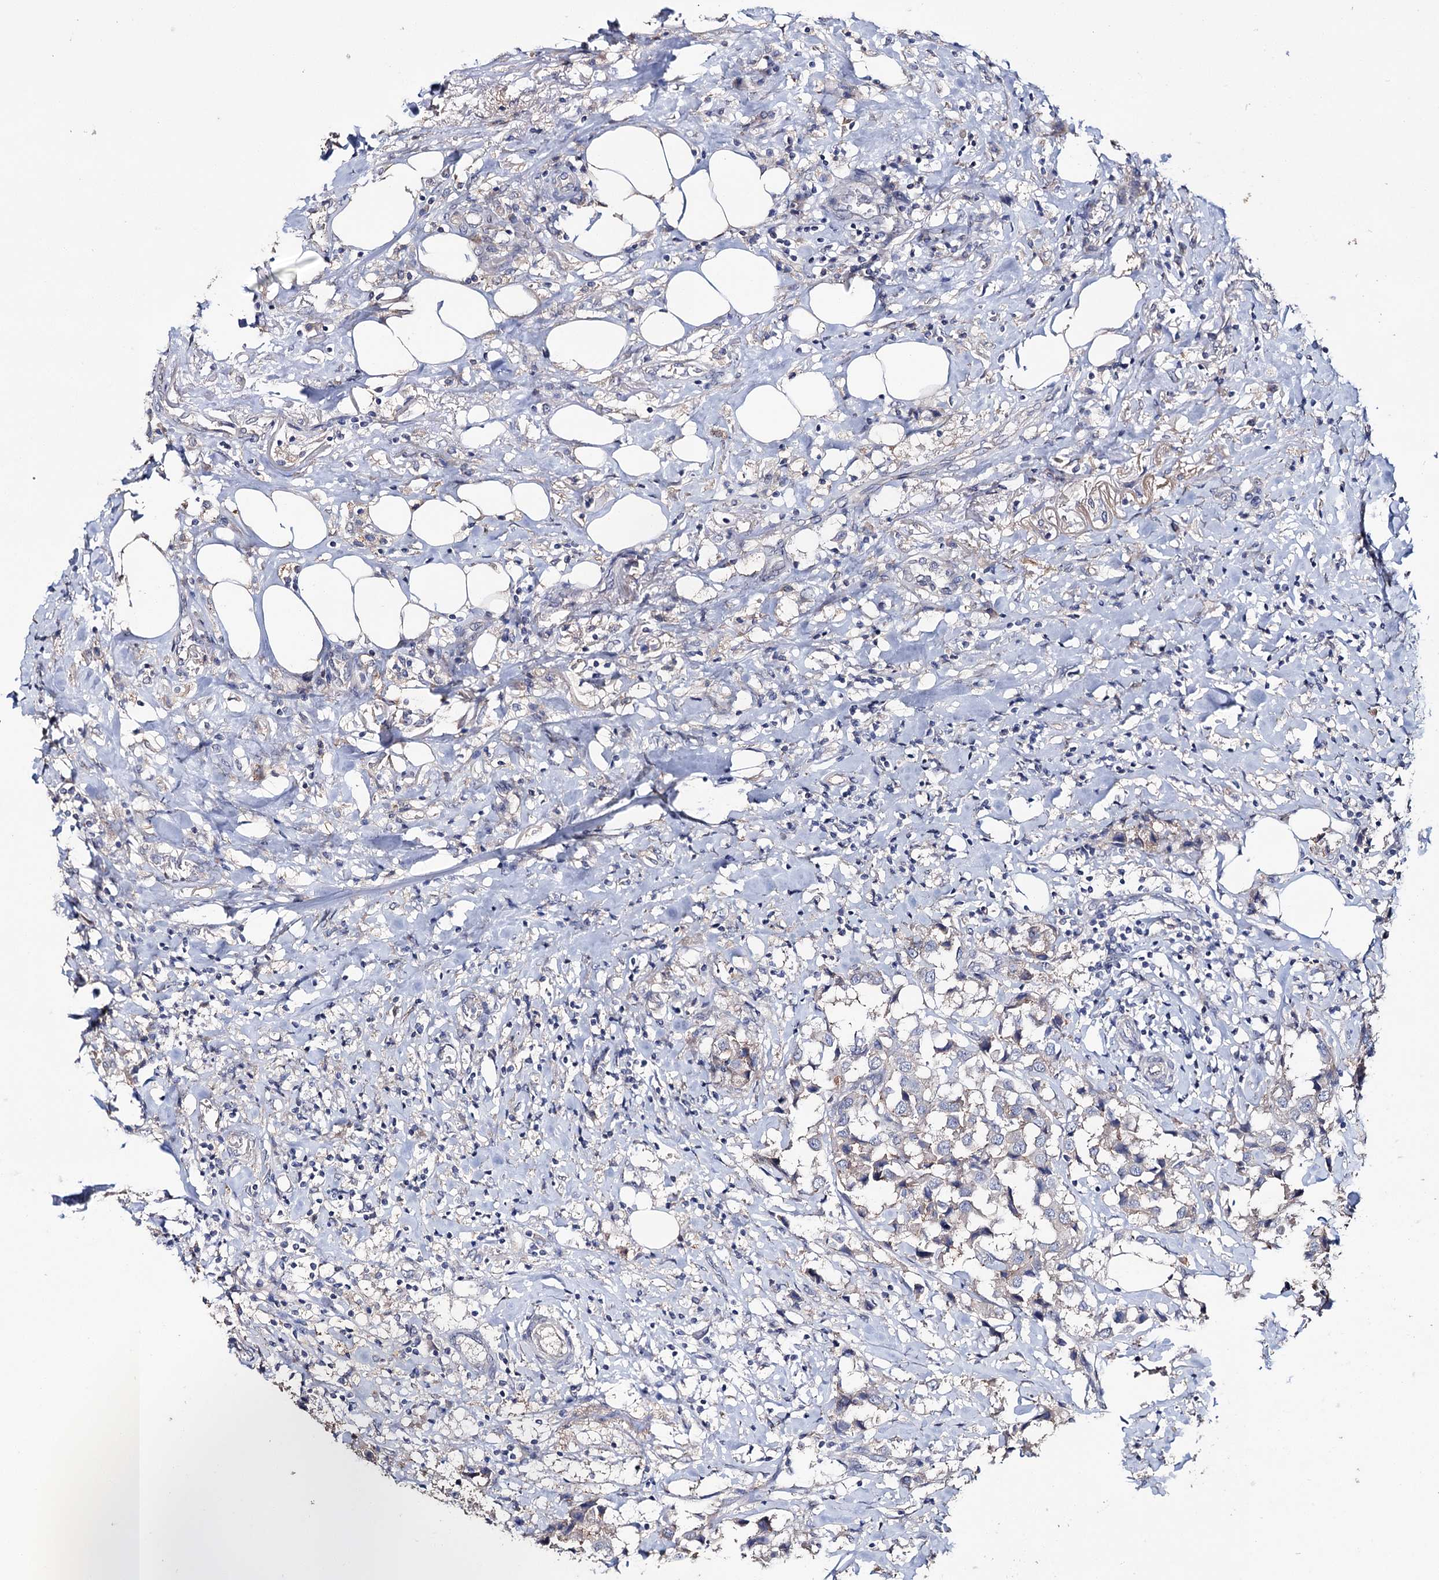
{"staining": {"intensity": "negative", "quantity": "none", "location": "none"}, "tissue": "breast cancer", "cell_type": "Tumor cells", "image_type": "cancer", "snomed": [{"axis": "morphology", "description": "Duct carcinoma"}, {"axis": "topography", "description": "Breast"}], "caption": "This is a photomicrograph of immunohistochemistry staining of breast invasive ductal carcinoma, which shows no positivity in tumor cells.", "gene": "EPB41L5", "patient": {"sex": "female", "age": 80}}